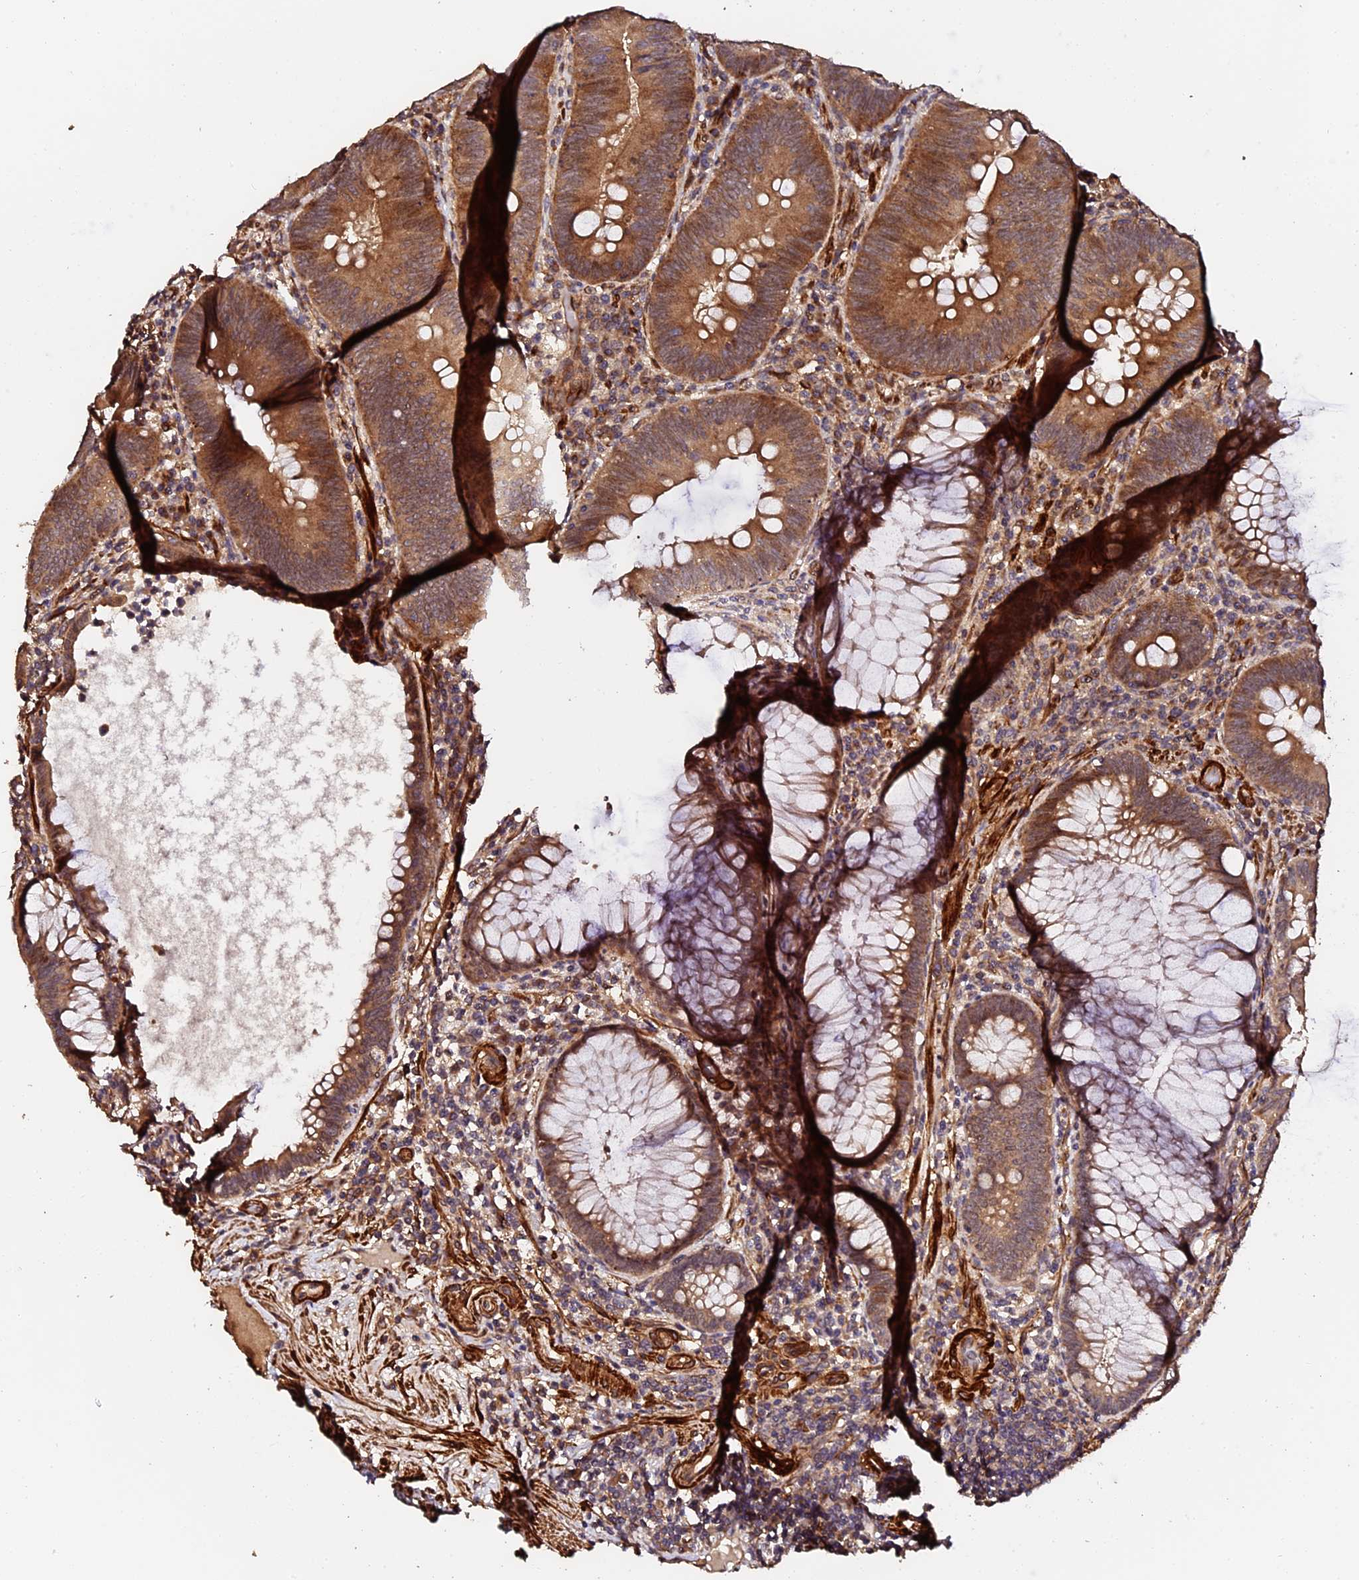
{"staining": {"intensity": "moderate", "quantity": ">75%", "location": "cytoplasmic/membranous"}, "tissue": "colorectal cancer", "cell_type": "Tumor cells", "image_type": "cancer", "snomed": [{"axis": "morphology", "description": "Adenocarcinoma, NOS"}, {"axis": "topography", "description": "Rectum"}], "caption": "The histopathology image reveals a brown stain indicating the presence of a protein in the cytoplasmic/membranous of tumor cells in colorectal cancer (adenocarcinoma).", "gene": "TDO2", "patient": {"sex": "female", "age": 75}}